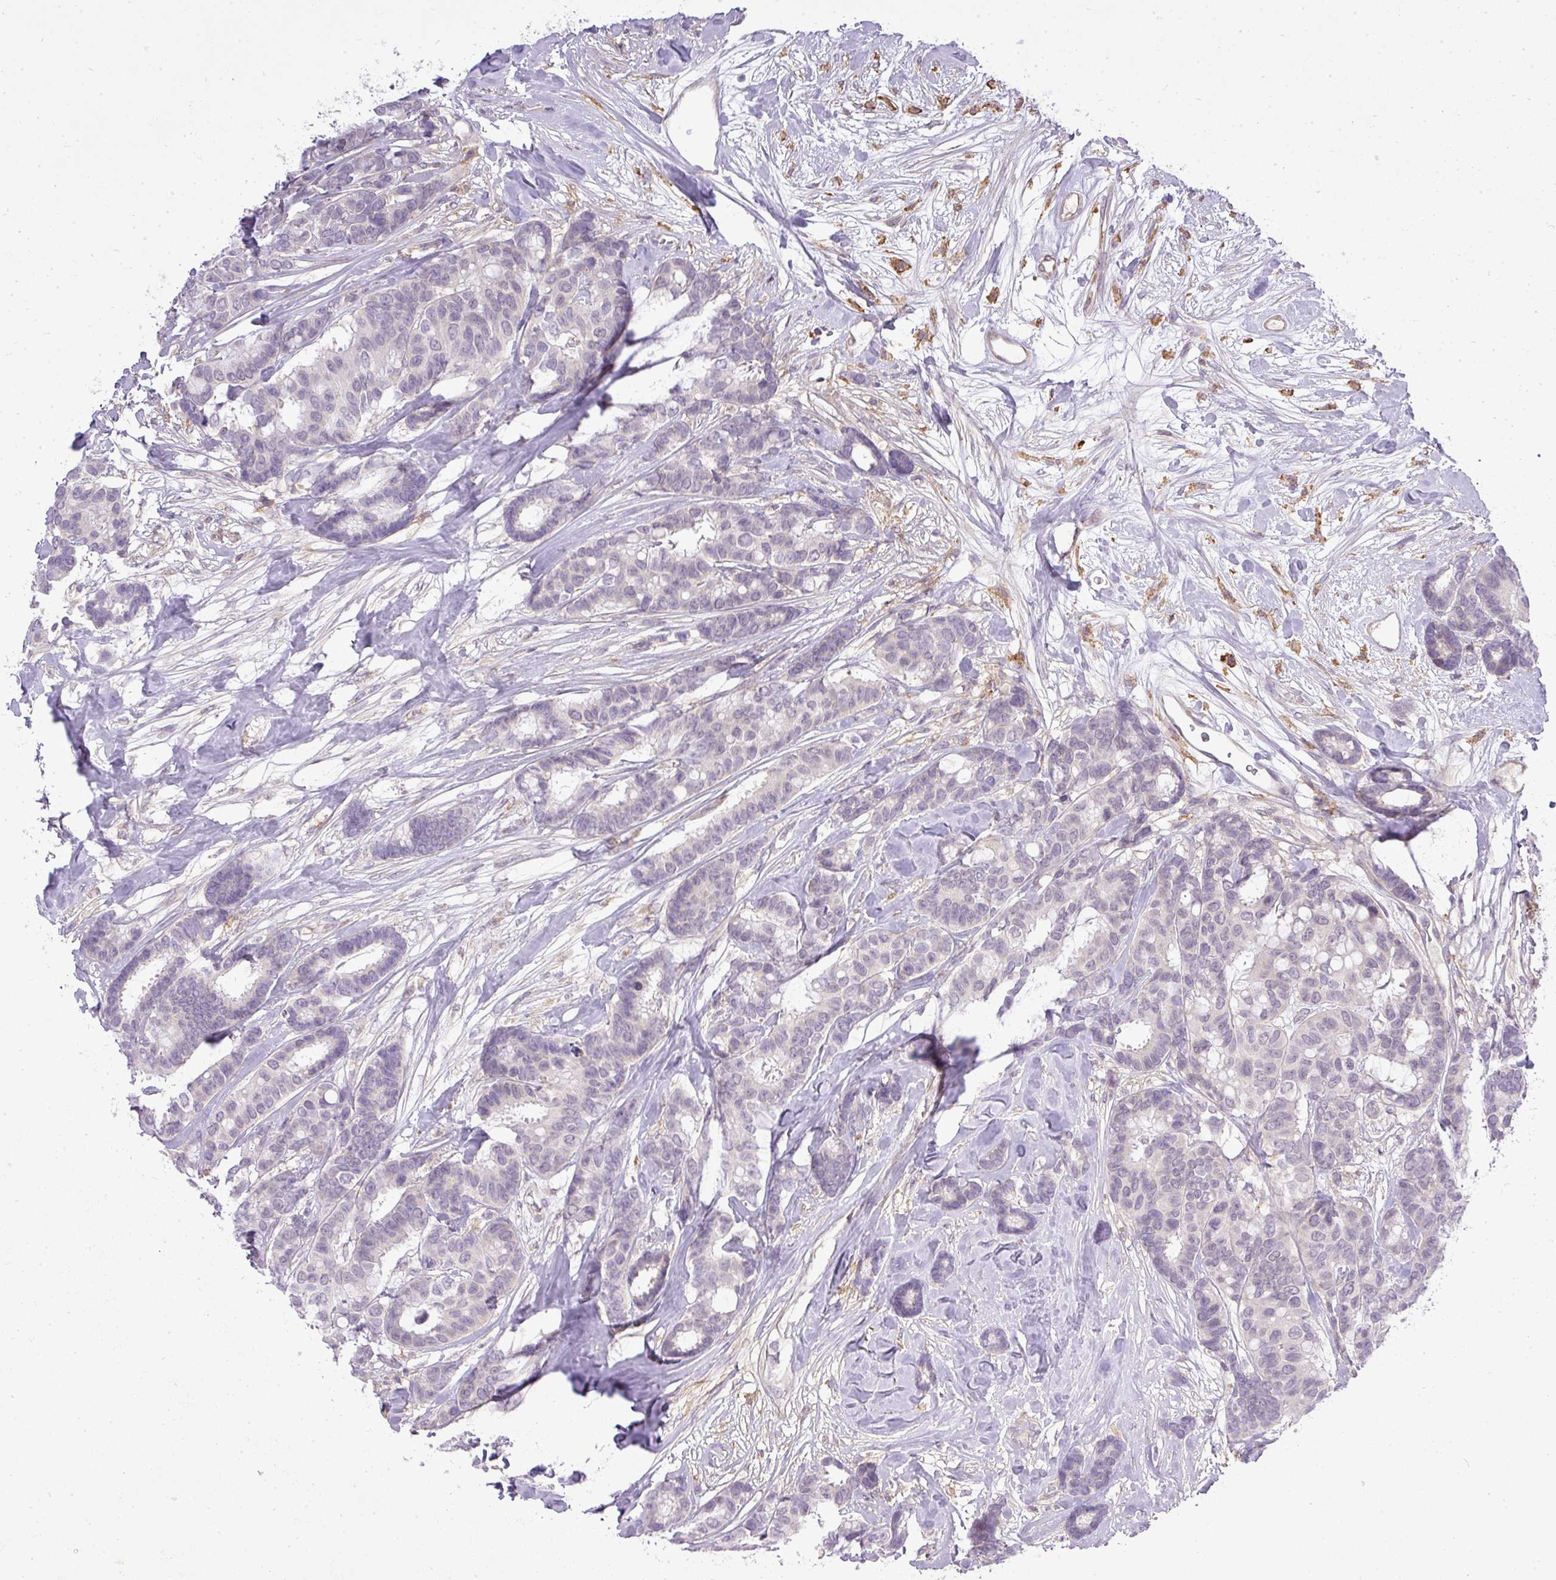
{"staining": {"intensity": "negative", "quantity": "none", "location": "none"}, "tissue": "breast cancer", "cell_type": "Tumor cells", "image_type": "cancer", "snomed": [{"axis": "morphology", "description": "Duct carcinoma"}, {"axis": "topography", "description": "Breast"}], "caption": "Immunohistochemistry of human breast intraductal carcinoma shows no positivity in tumor cells. (Immunohistochemistry (ihc), brightfield microscopy, high magnification).", "gene": "PDRG1", "patient": {"sex": "female", "age": 87}}